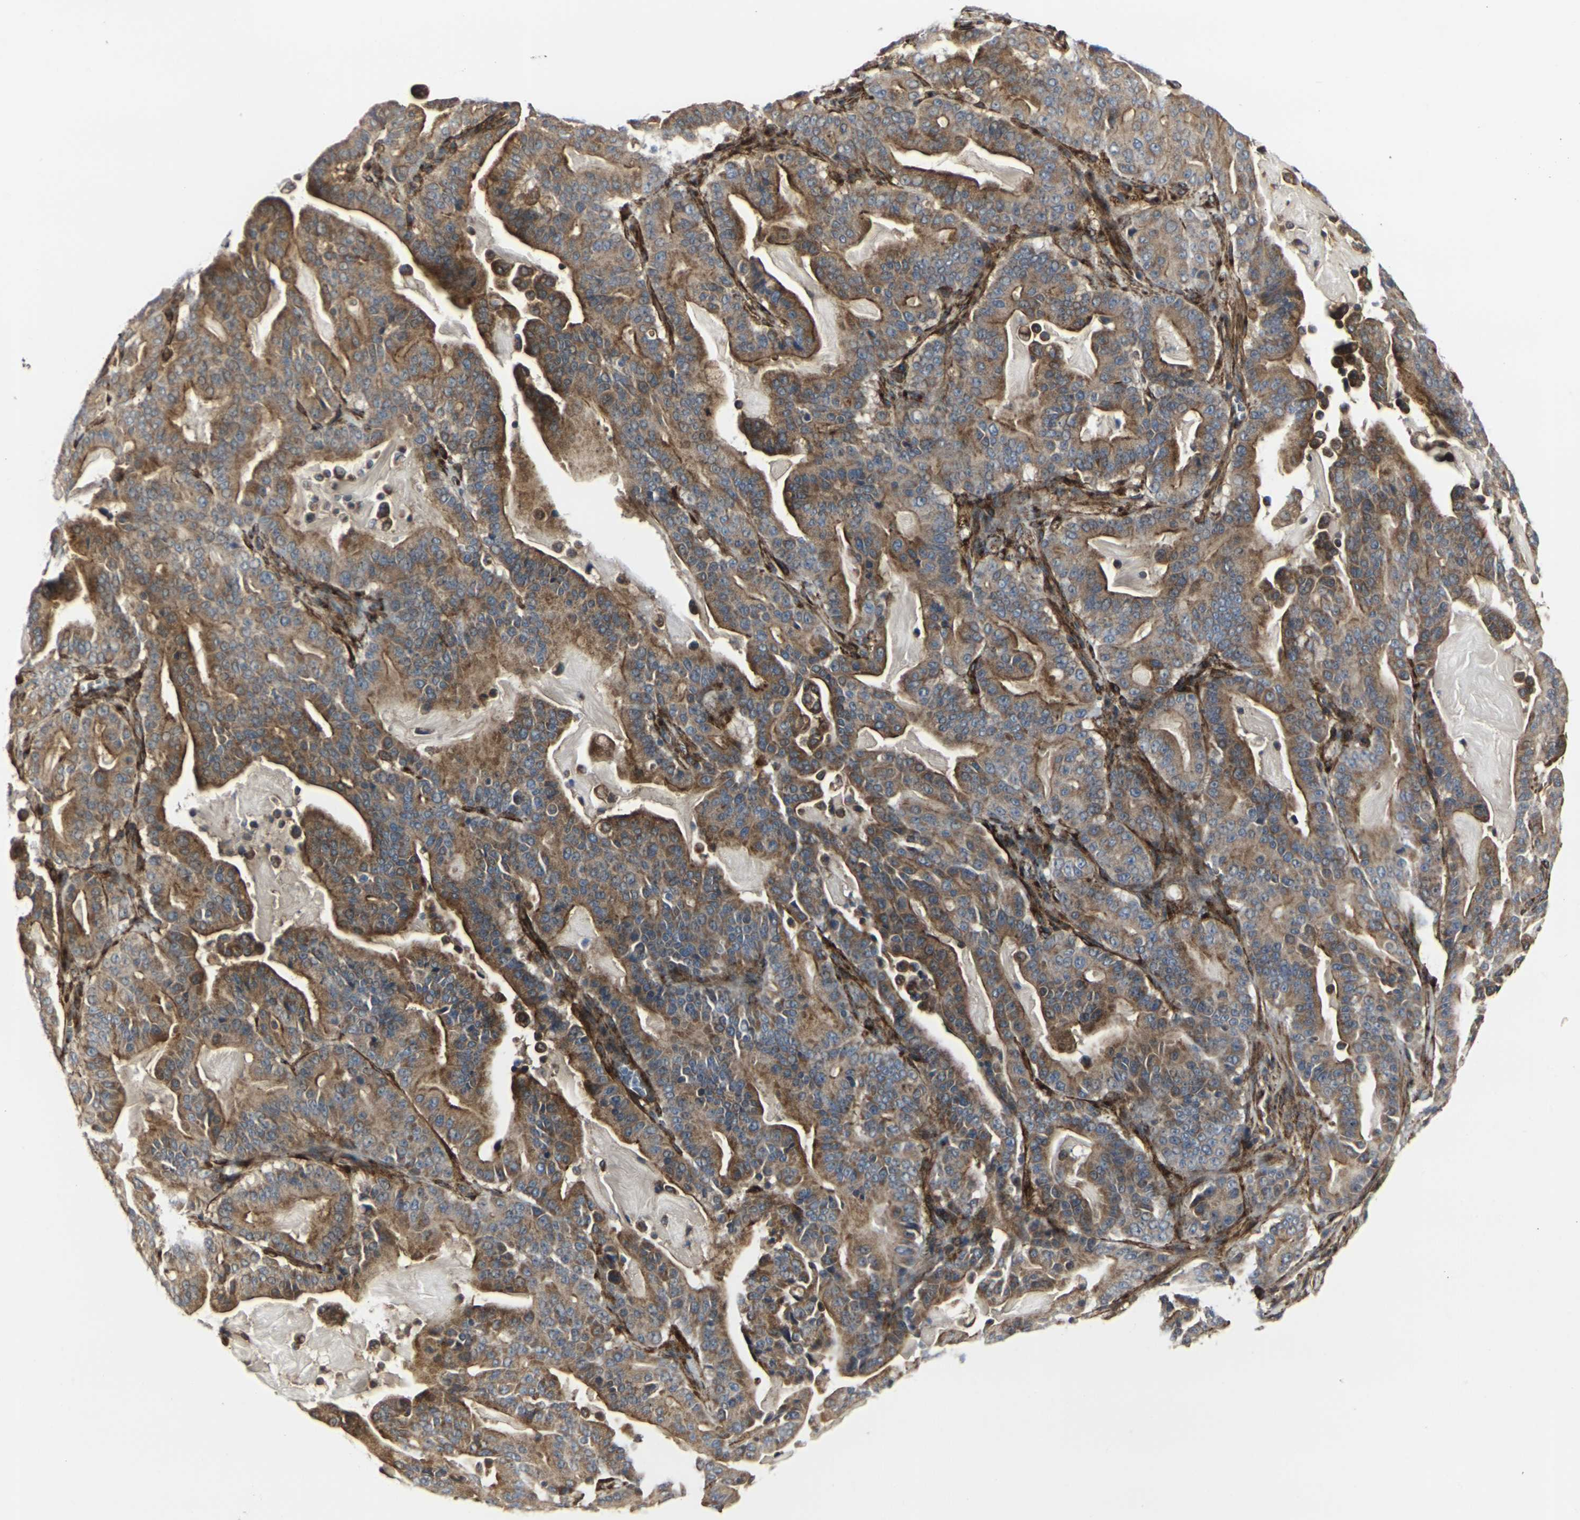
{"staining": {"intensity": "strong", "quantity": ">75%", "location": "cytoplasmic/membranous"}, "tissue": "pancreatic cancer", "cell_type": "Tumor cells", "image_type": "cancer", "snomed": [{"axis": "morphology", "description": "Adenocarcinoma, NOS"}, {"axis": "topography", "description": "Pancreas"}], "caption": "Protein staining of pancreatic cancer (adenocarcinoma) tissue shows strong cytoplasmic/membranous positivity in about >75% of tumor cells. (DAB IHC with brightfield microscopy, high magnification).", "gene": "MYOF", "patient": {"sex": "male", "age": 63}}